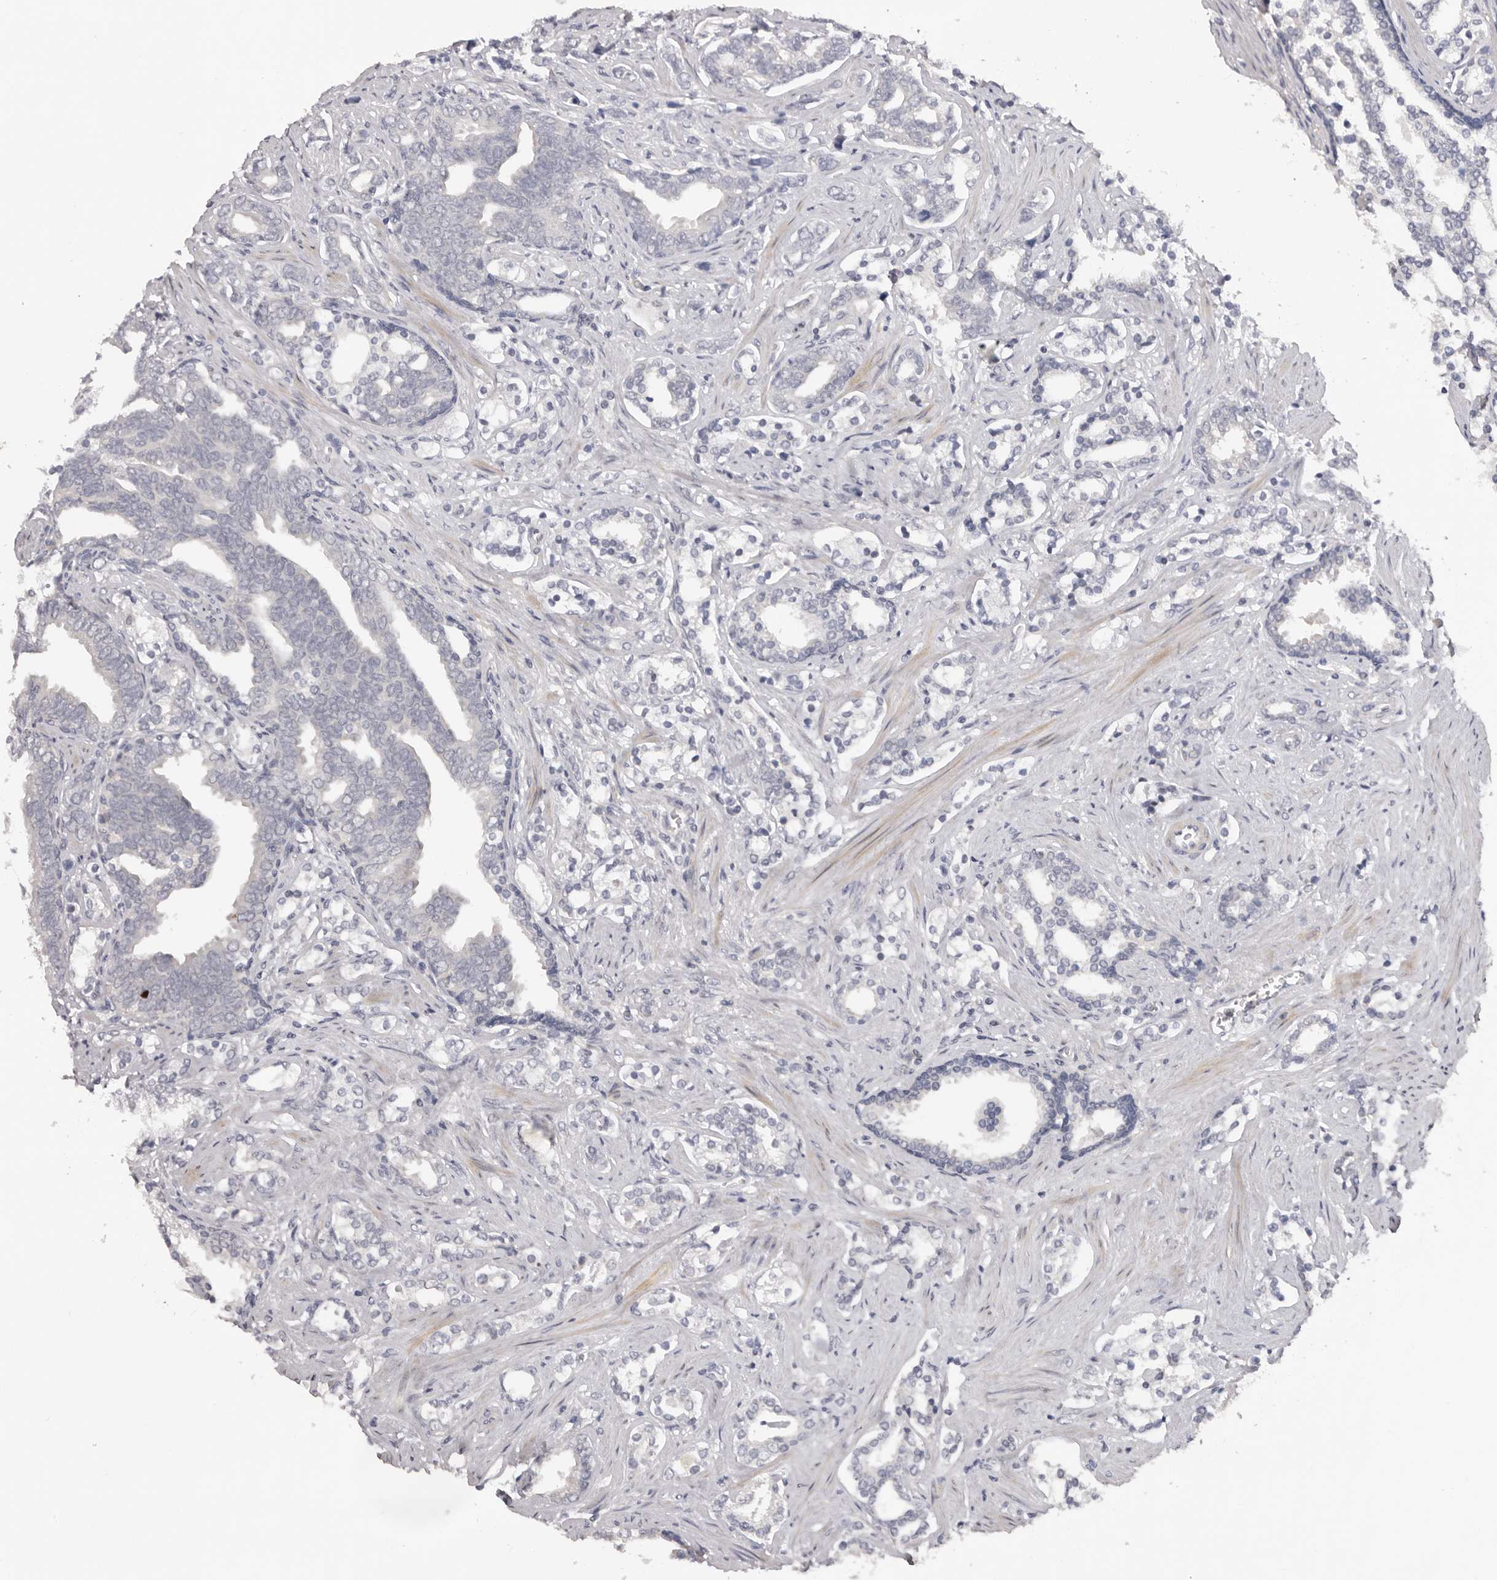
{"staining": {"intensity": "negative", "quantity": "none", "location": "none"}, "tissue": "prostate cancer", "cell_type": "Tumor cells", "image_type": "cancer", "snomed": [{"axis": "morphology", "description": "Adenocarcinoma, Medium grade"}, {"axis": "topography", "description": "Prostate"}], "caption": "This is an IHC histopathology image of human prostate adenocarcinoma (medium-grade). There is no staining in tumor cells.", "gene": "TNR", "patient": {"sex": "male", "age": 67}}